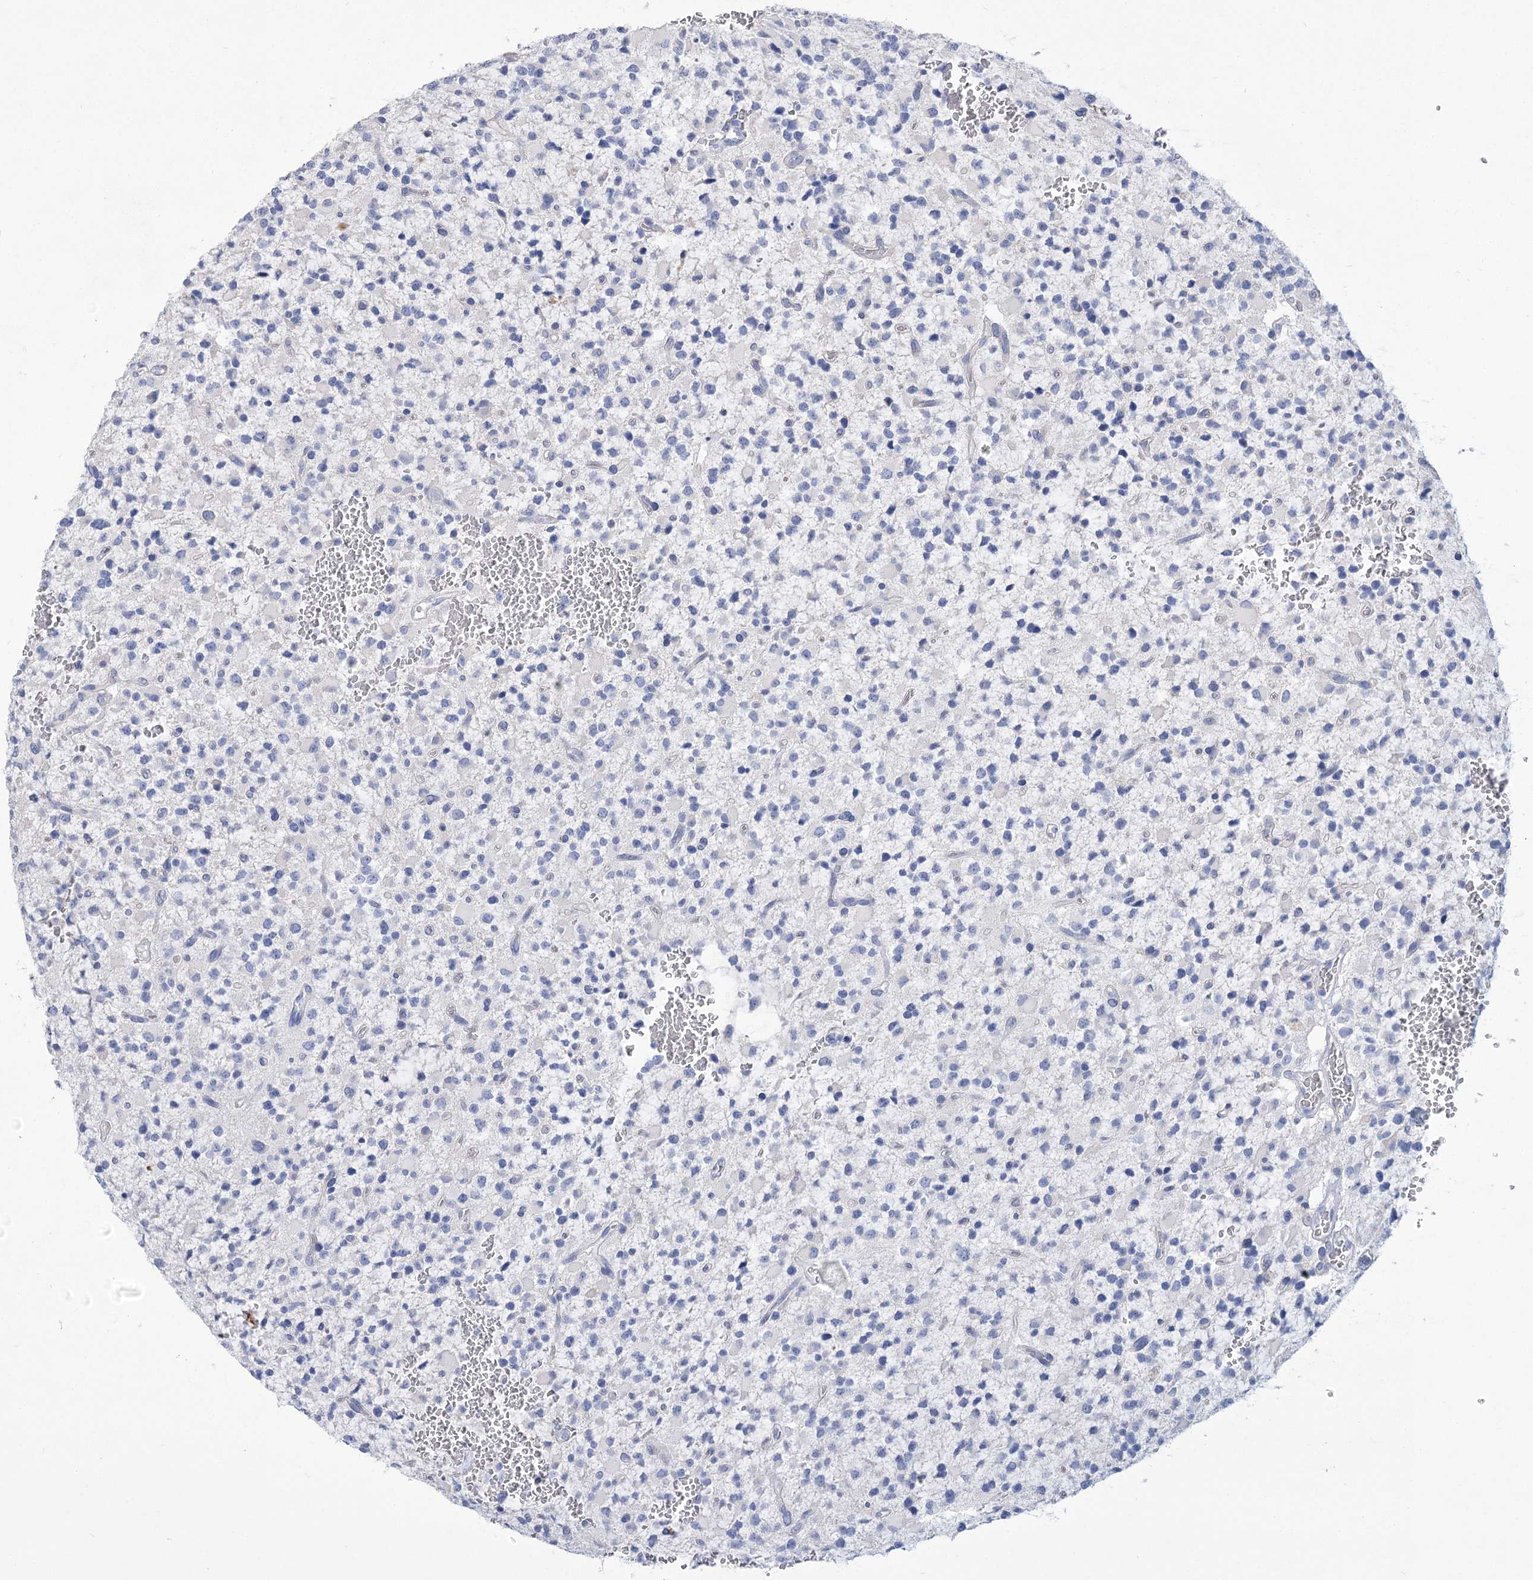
{"staining": {"intensity": "negative", "quantity": "none", "location": "none"}, "tissue": "glioma", "cell_type": "Tumor cells", "image_type": "cancer", "snomed": [{"axis": "morphology", "description": "Glioma, malignant, High grade"}, {"axis": "topography", "description": "Brain"}], "caption": "Glioma stained for a protein using IHC reveals no expression tumor cells.", "gene": "SLC9A3", "patient": {"sex": "male", "age": 34}}